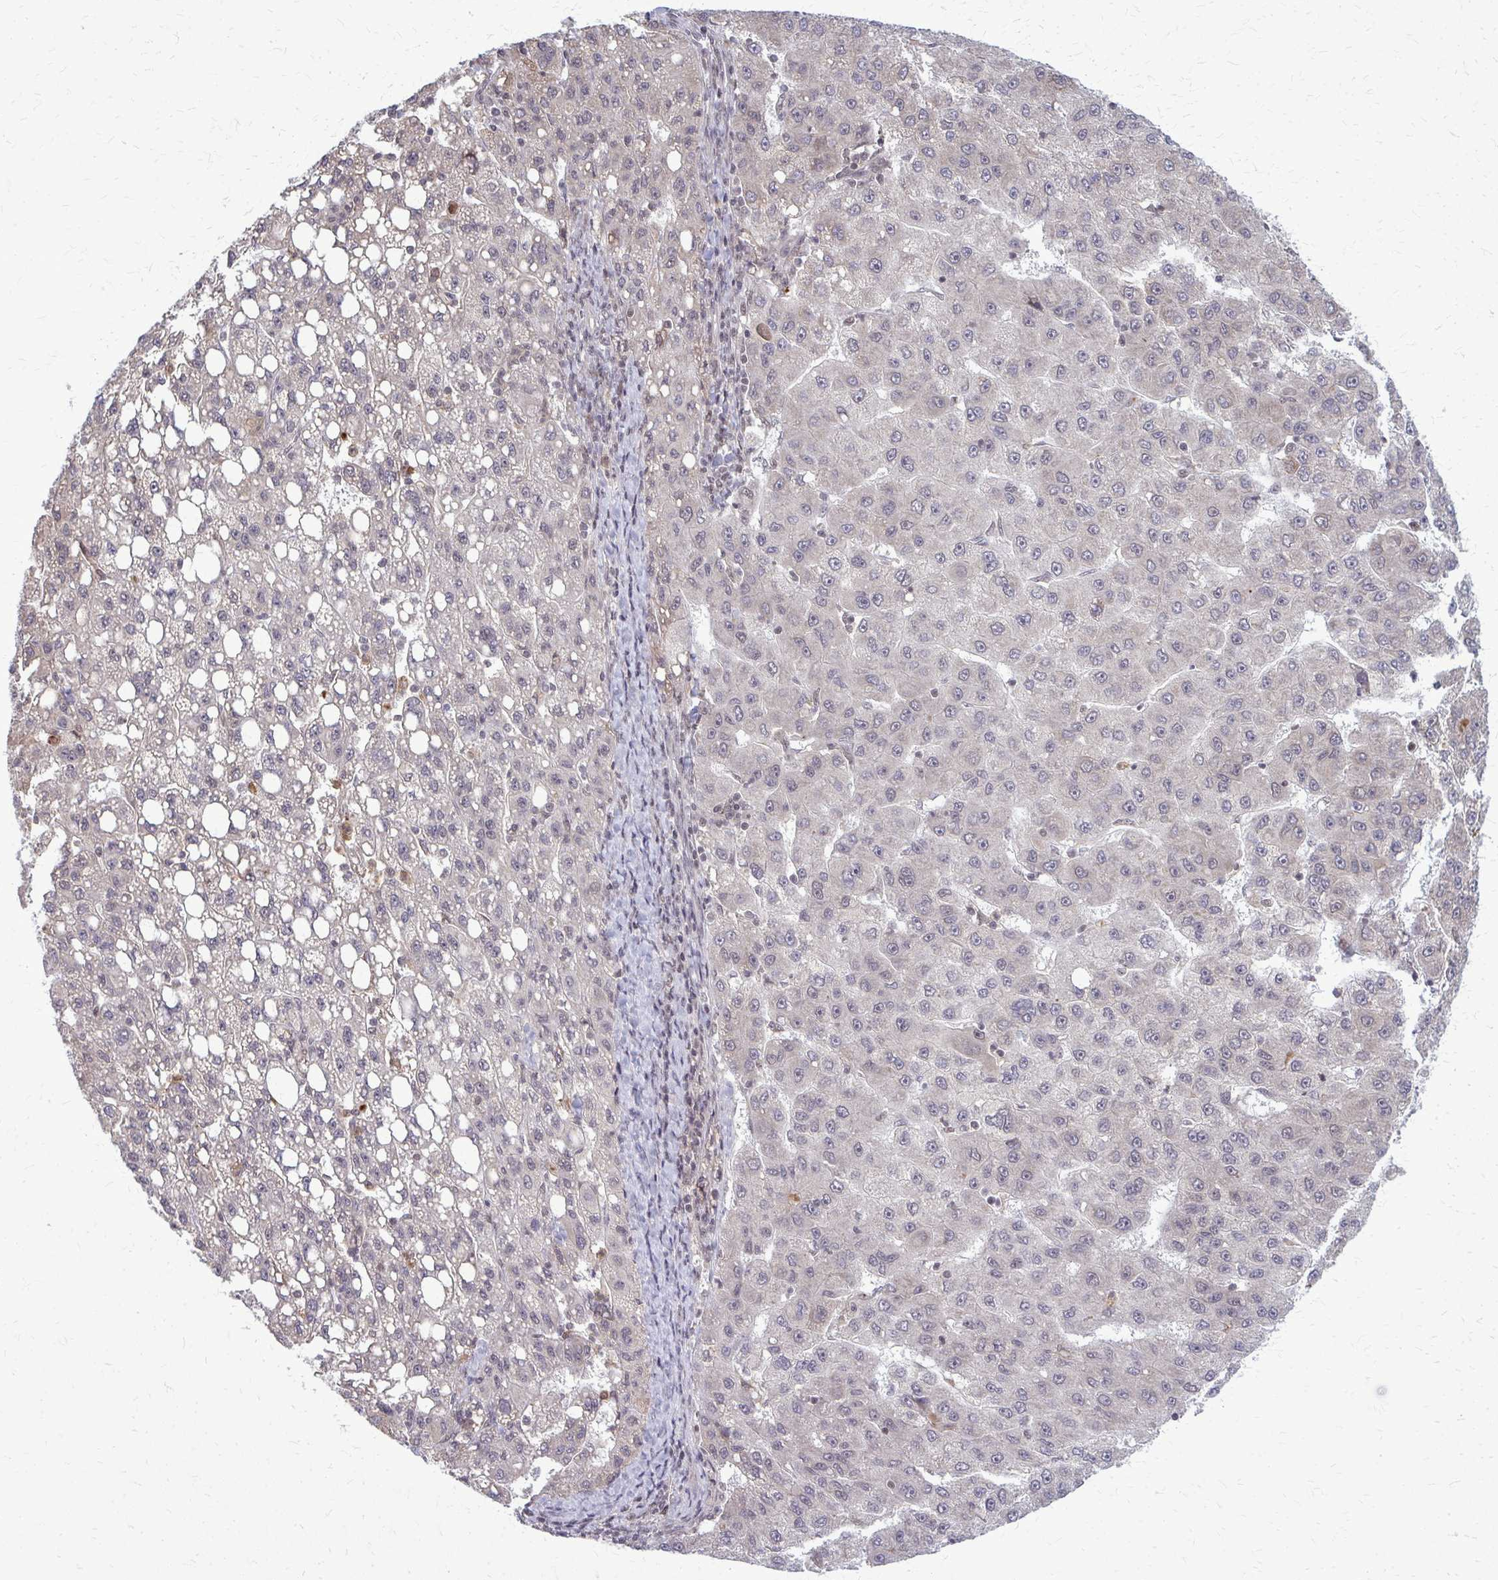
{"staining": {"intensity": "negative", "quantity": "none", "location": "none"}, "tissue": "liver cancer", "cell_type": "Tumor cells", "image_type": "cancer", "snomed": [{"axis": "morphology", "description": "Carcinoma, Hepatocellular, NOS"}, {"axis": "topography", "description": "Liver"}], "caption": "This micrograph is of liver hepatocellular carcinoma stained with immunohistochemistry to label a protein in brown with the nuclei are counter-stained blue. There is no positivity in tumor cells.", "gene": "HDAC3", "patient": {"sex": "female", "age": 82}}